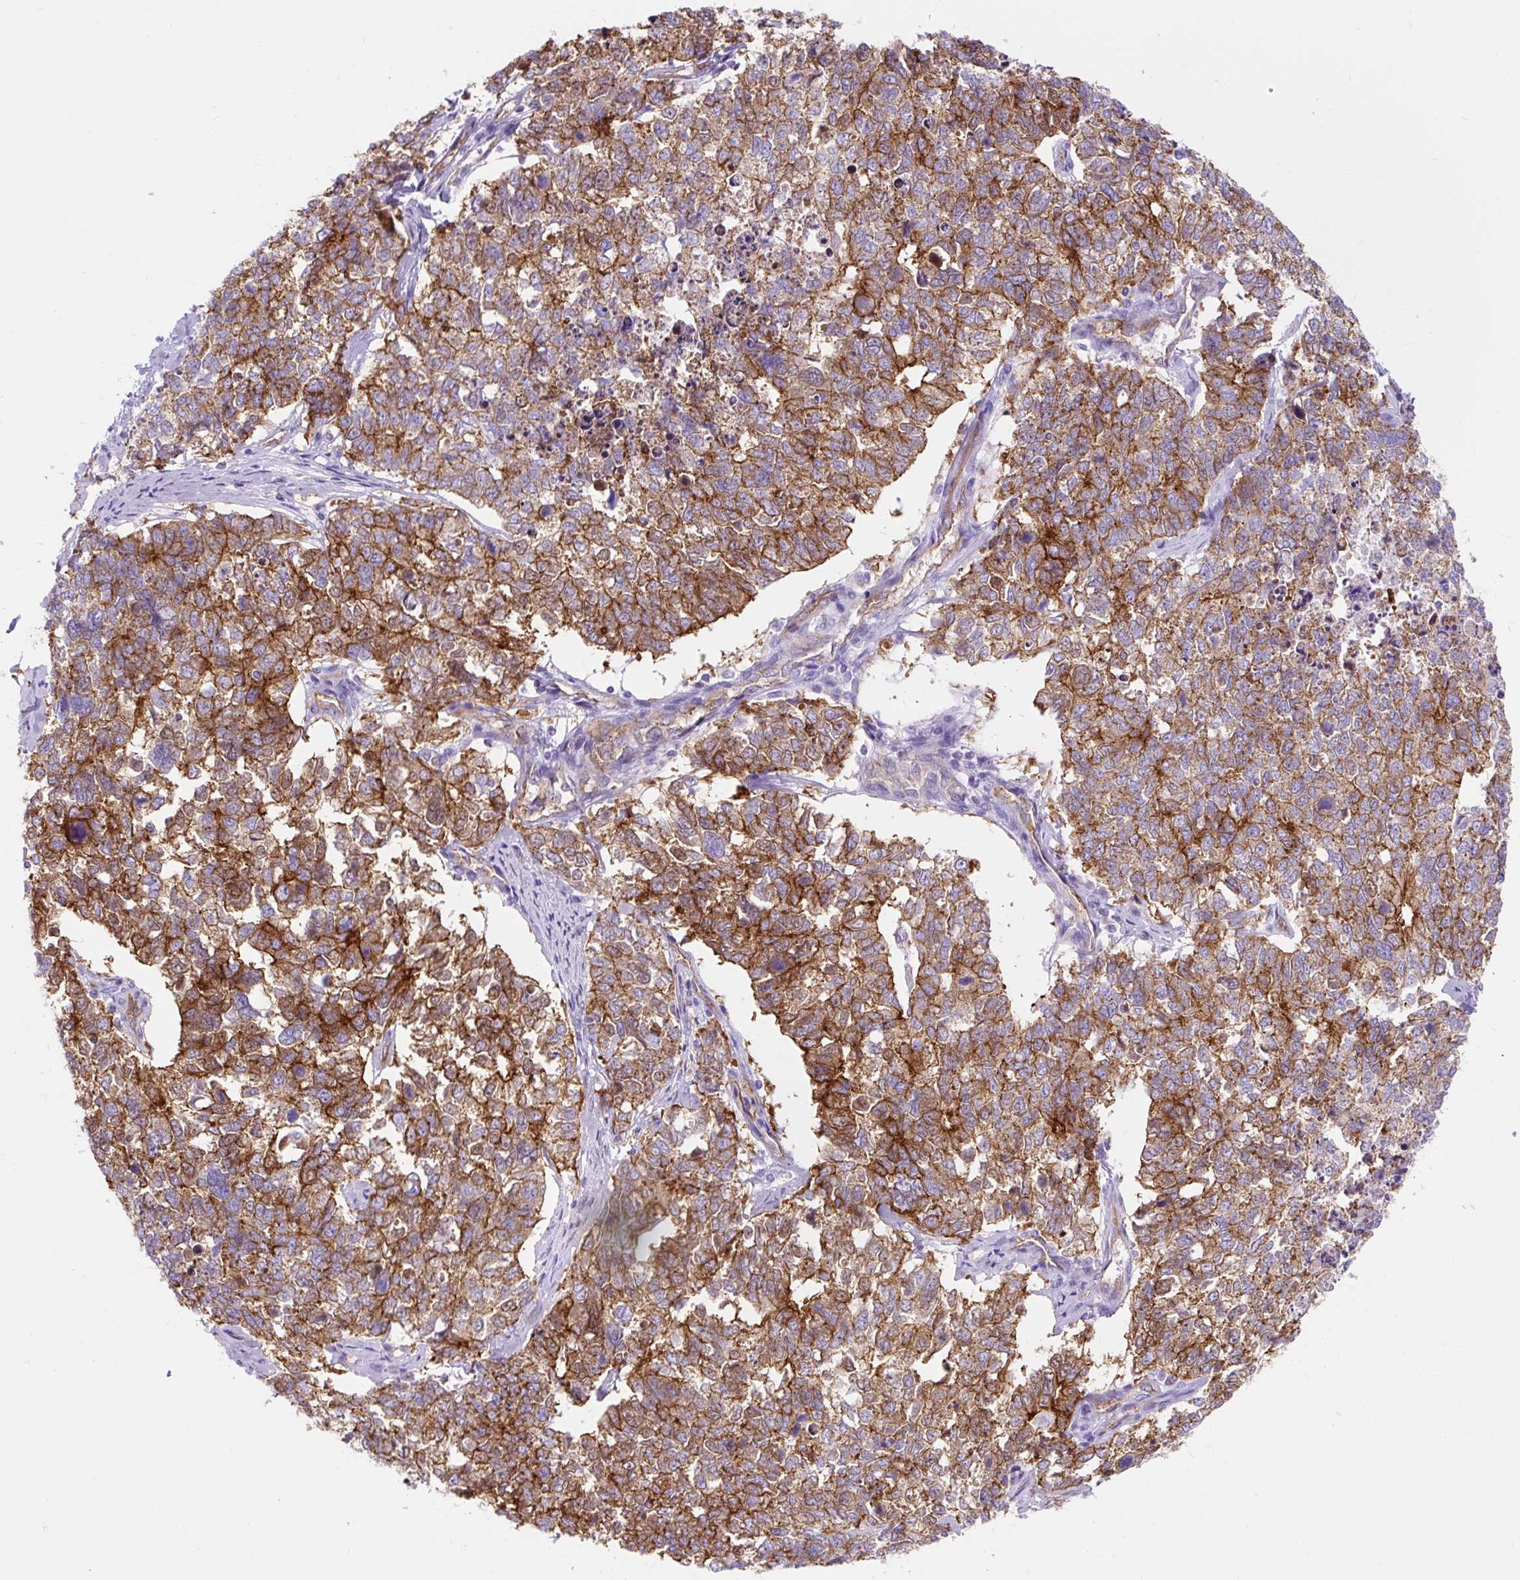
{"staining": {"intensity": "strong", "quantity": ">75%", "location": "cytoplasmic/membranous"}, "tissue": "cervical cancer", "cell_type": "Tumor cells", "image_type": "cancer", "snomed": [{"axis": "morphology", "description": "Squamous cell carcinoma, NOS"}, {"axis": "topography", "description": "Cervix"}], "caption": "Squamous cell carcinoma (cervical) tissue exhibits strong cytoplasmic/membranous expression in approximately >75% of tumor cells", "gene": "HIP1R", "patient": {"sex": "female", "age": 63}}